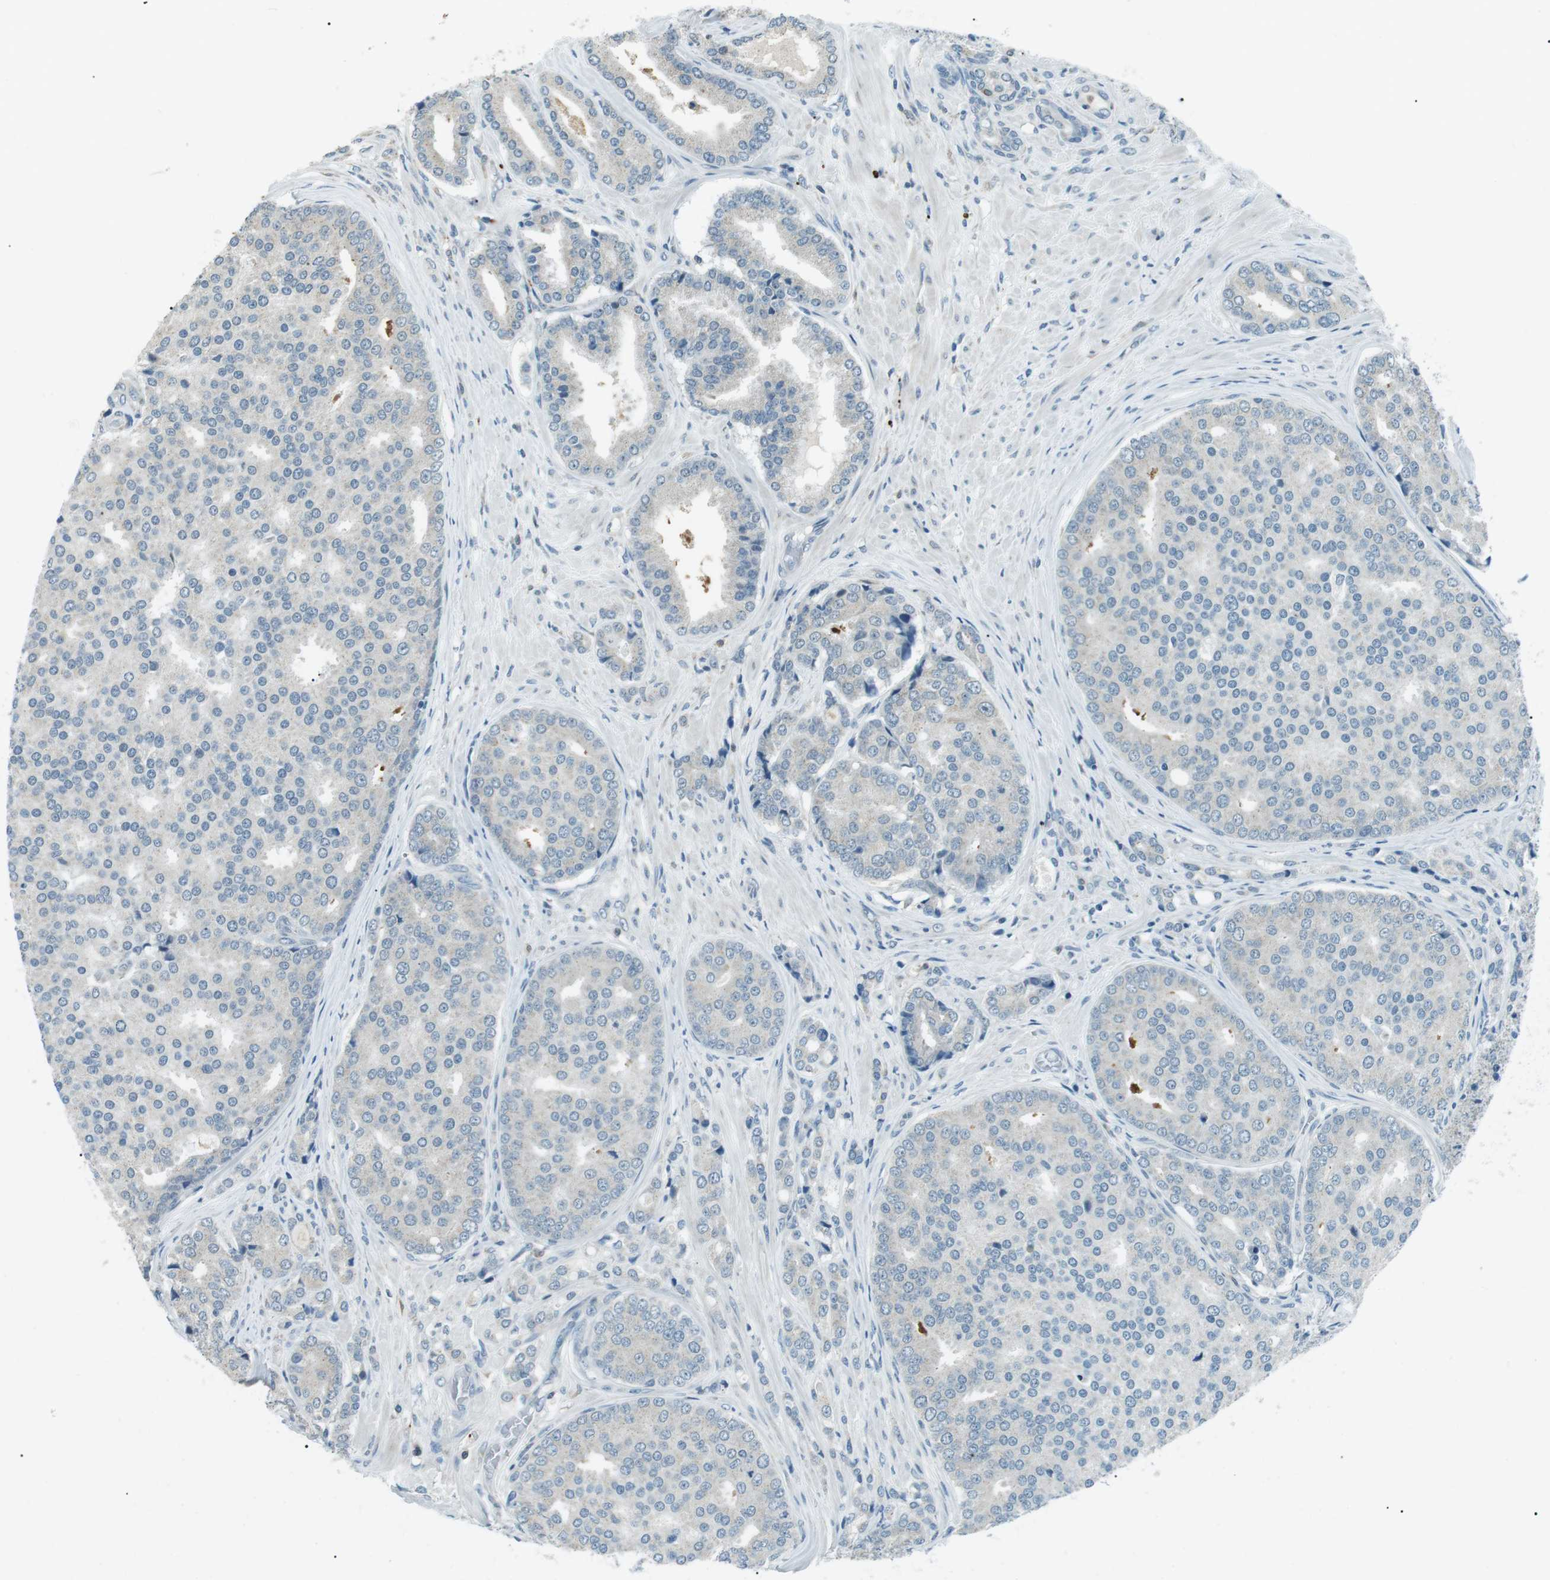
{"staining": {"intensity": "negative", "quantity": "none", "location": "none"}, "tissue": "prostate cancer", "cell_type": "Tumor cells", "image_type": "cancer", "snomed": [{"axis": "morphology", "description": "Adenocarcinoma, High grade"}, {"axis": "topography", "description": "Prostate"}], "caption": "There is no significant expression in tumor cells of prostate cancer (high-grade adenocarcinoma).", "gene": "SERPINB2", "patient": {"sex": "male", "age": 50}}